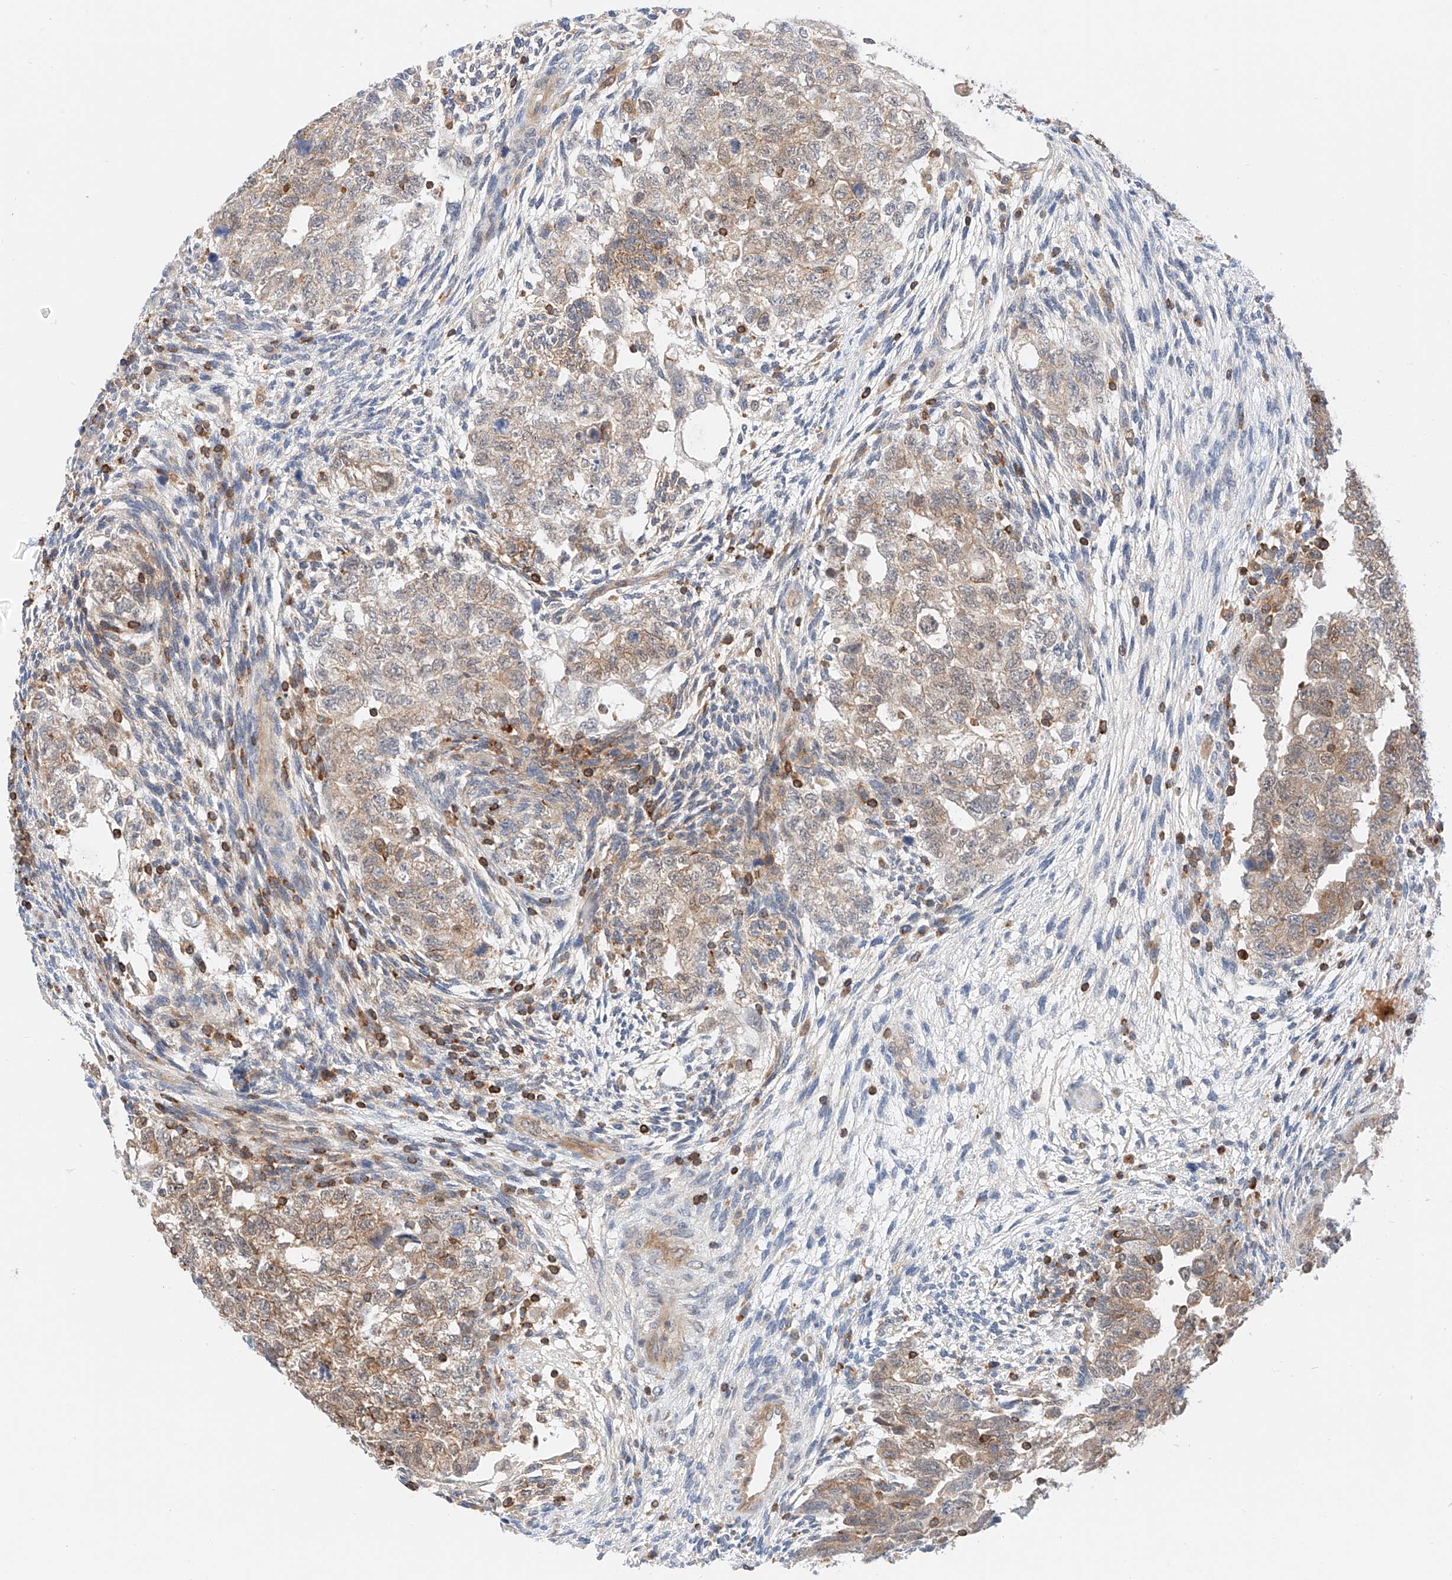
{"staining": {"intensity": "weak", "quantity": ">75%", "location": "cytoplasmic/membranous"}, "tissue": "testis cancer", "cell_type": "Tumor cells", "image_type": "cancer", "snomed": [{"axis": "morphology", "description": "Carcinoma, Embryonal, NOS"}, {"axis": "topography", "description": "Testis"}], "caption": "Immunohistochemistry image of neoplastic tissue: human testis cancer stained using immunohistochemistry (IHC) displays low levels of weak protein expression localized specifically in the cytoplasmic/membranous of tumor cells, appearing as a cytoplasmic/membranous brown color.", "gene": "MFN2", "patient": {"sex": "male", "age": 36}}